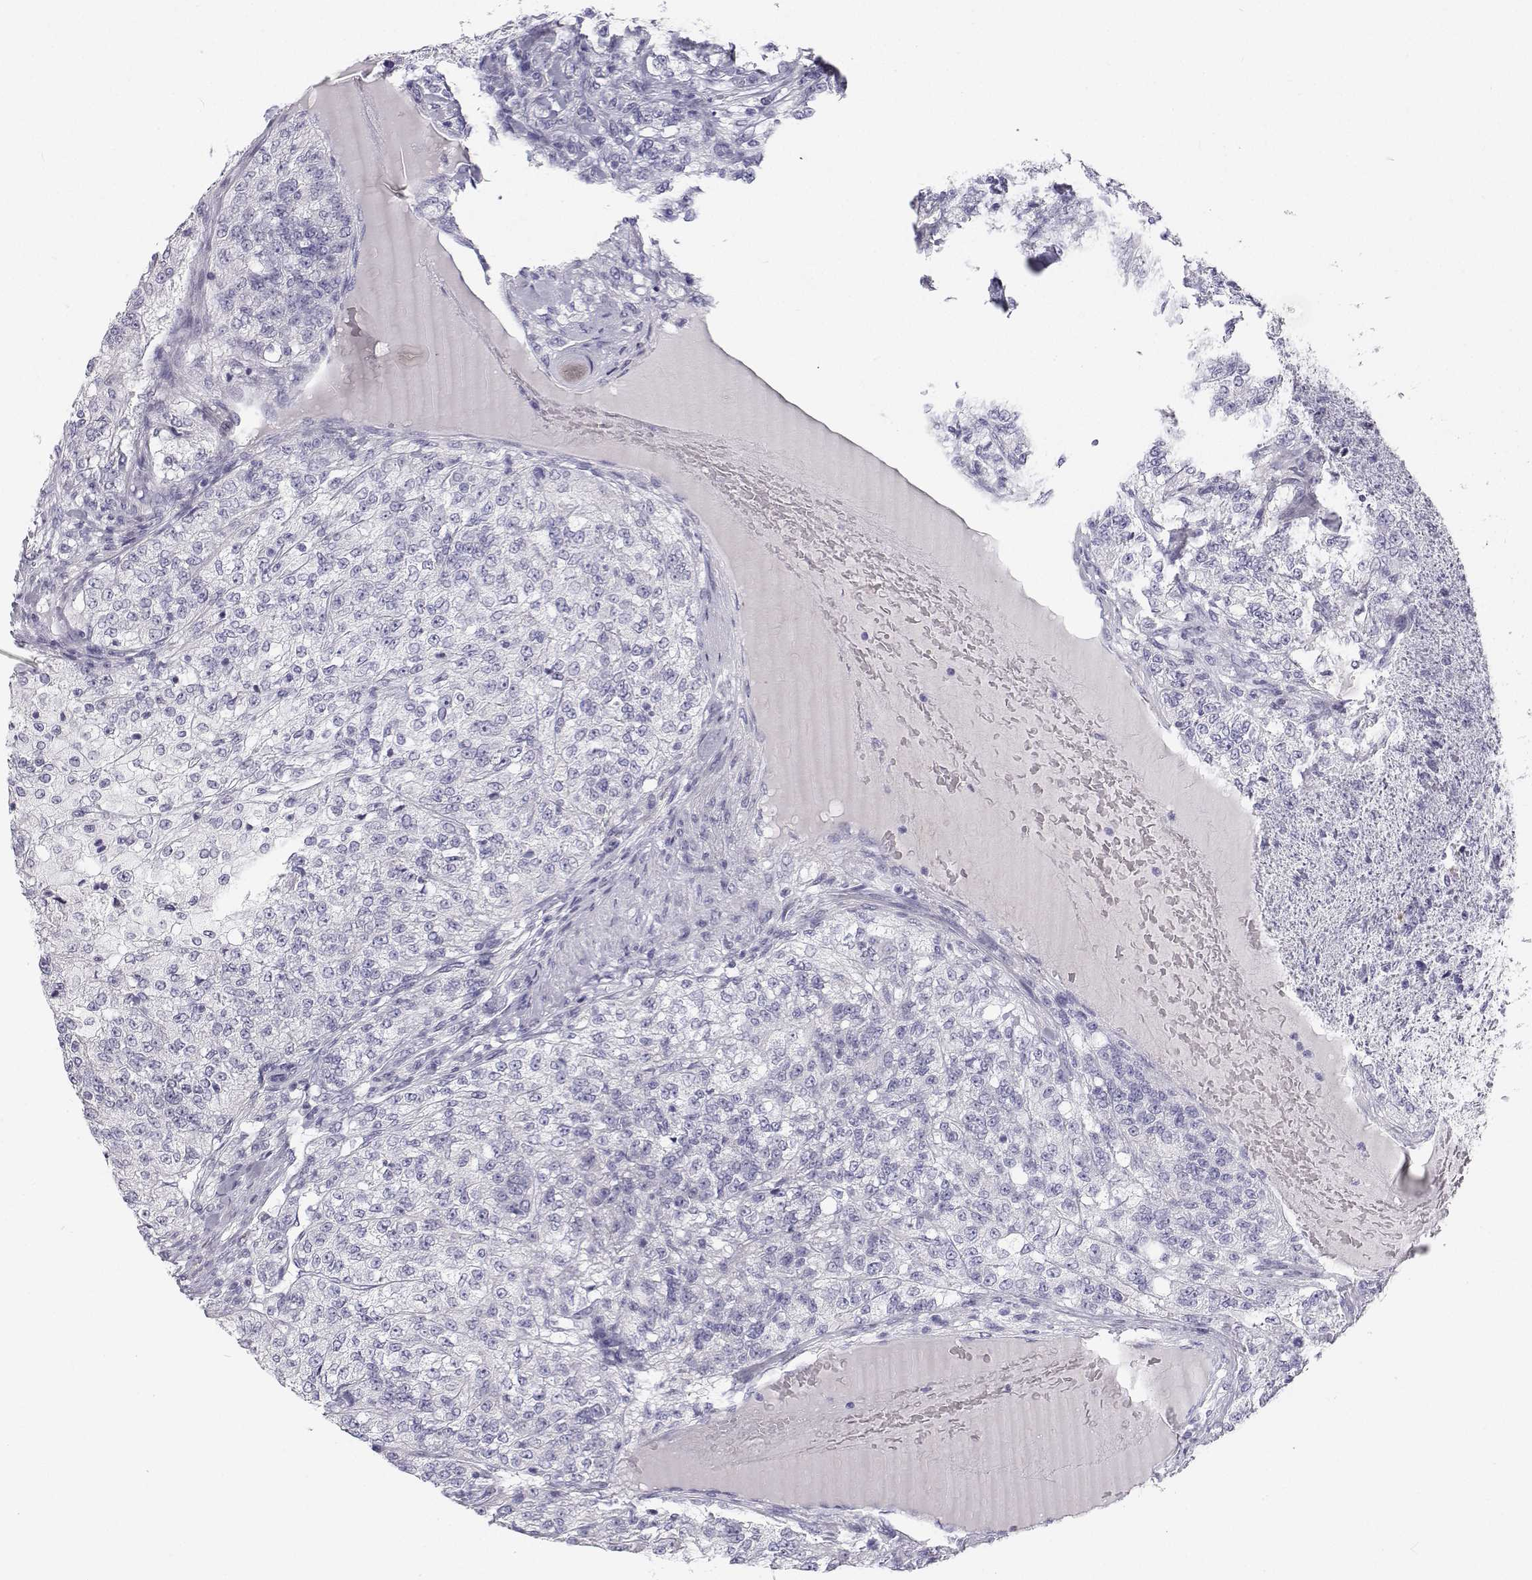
{"staining": {"intensity": "negative", "quantity": "none", "location": "none"}, "tissue": "renal cancer", "cell_type": "Tumor cells", "image_type": "cancer", "snomed": [{"axis": "morphology", "description": "Adenocarcinoma, NOS"}, {"axis": "topography", "description": "Kidney"}], "caption": "Human renal cancer (adenocarcinoma) stained for a protein using IHC demonstrates no positivity in tumor cells.", "gene": "TTN", "patient": {"sex": "female", "age": 63}}